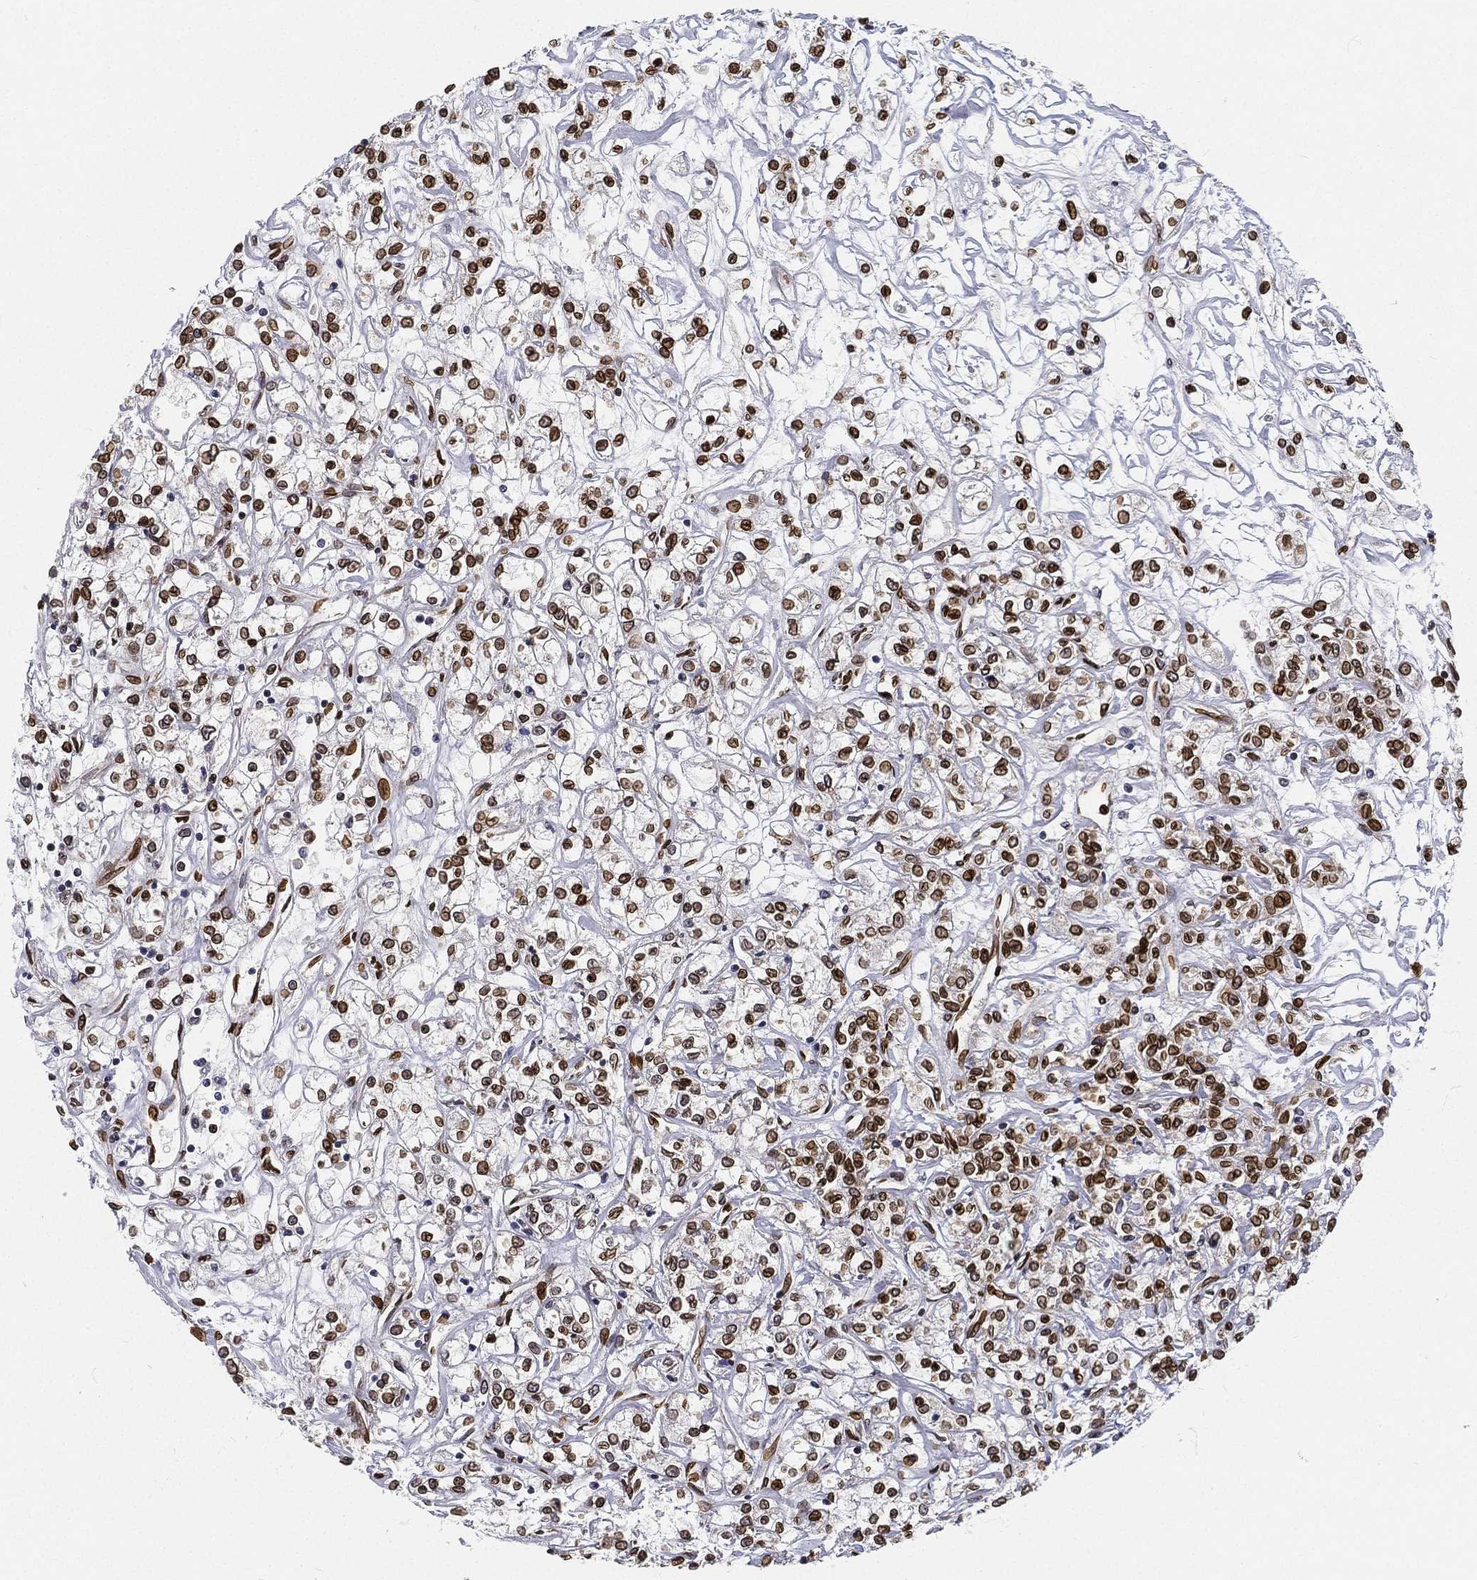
{"staining": {"intensity": "strong", "quantity": ">75%", "location": "cytoplasmic/membranous,nuclear"}, "tissue": "renal cancer", "cell_type": "Tumor cells", "image_type": "cancer", "snomed": [{"axis": "morphology", "description": "Adenocarcinoma, NOS"}, {"axis": "topography", "description": "Kidney"}], "caption": "The immunohistochemical stain labels strong cytoplasmic/membranous and nuclear expression in tumor cells of renal adenocarcinoma tissue. (DAB (3,3'-diaminobenzidine) = brown stain, brightfield microscopy at high magnification).", "gene": "PALB2", "patient": {"sex": "female", "age": 59}}